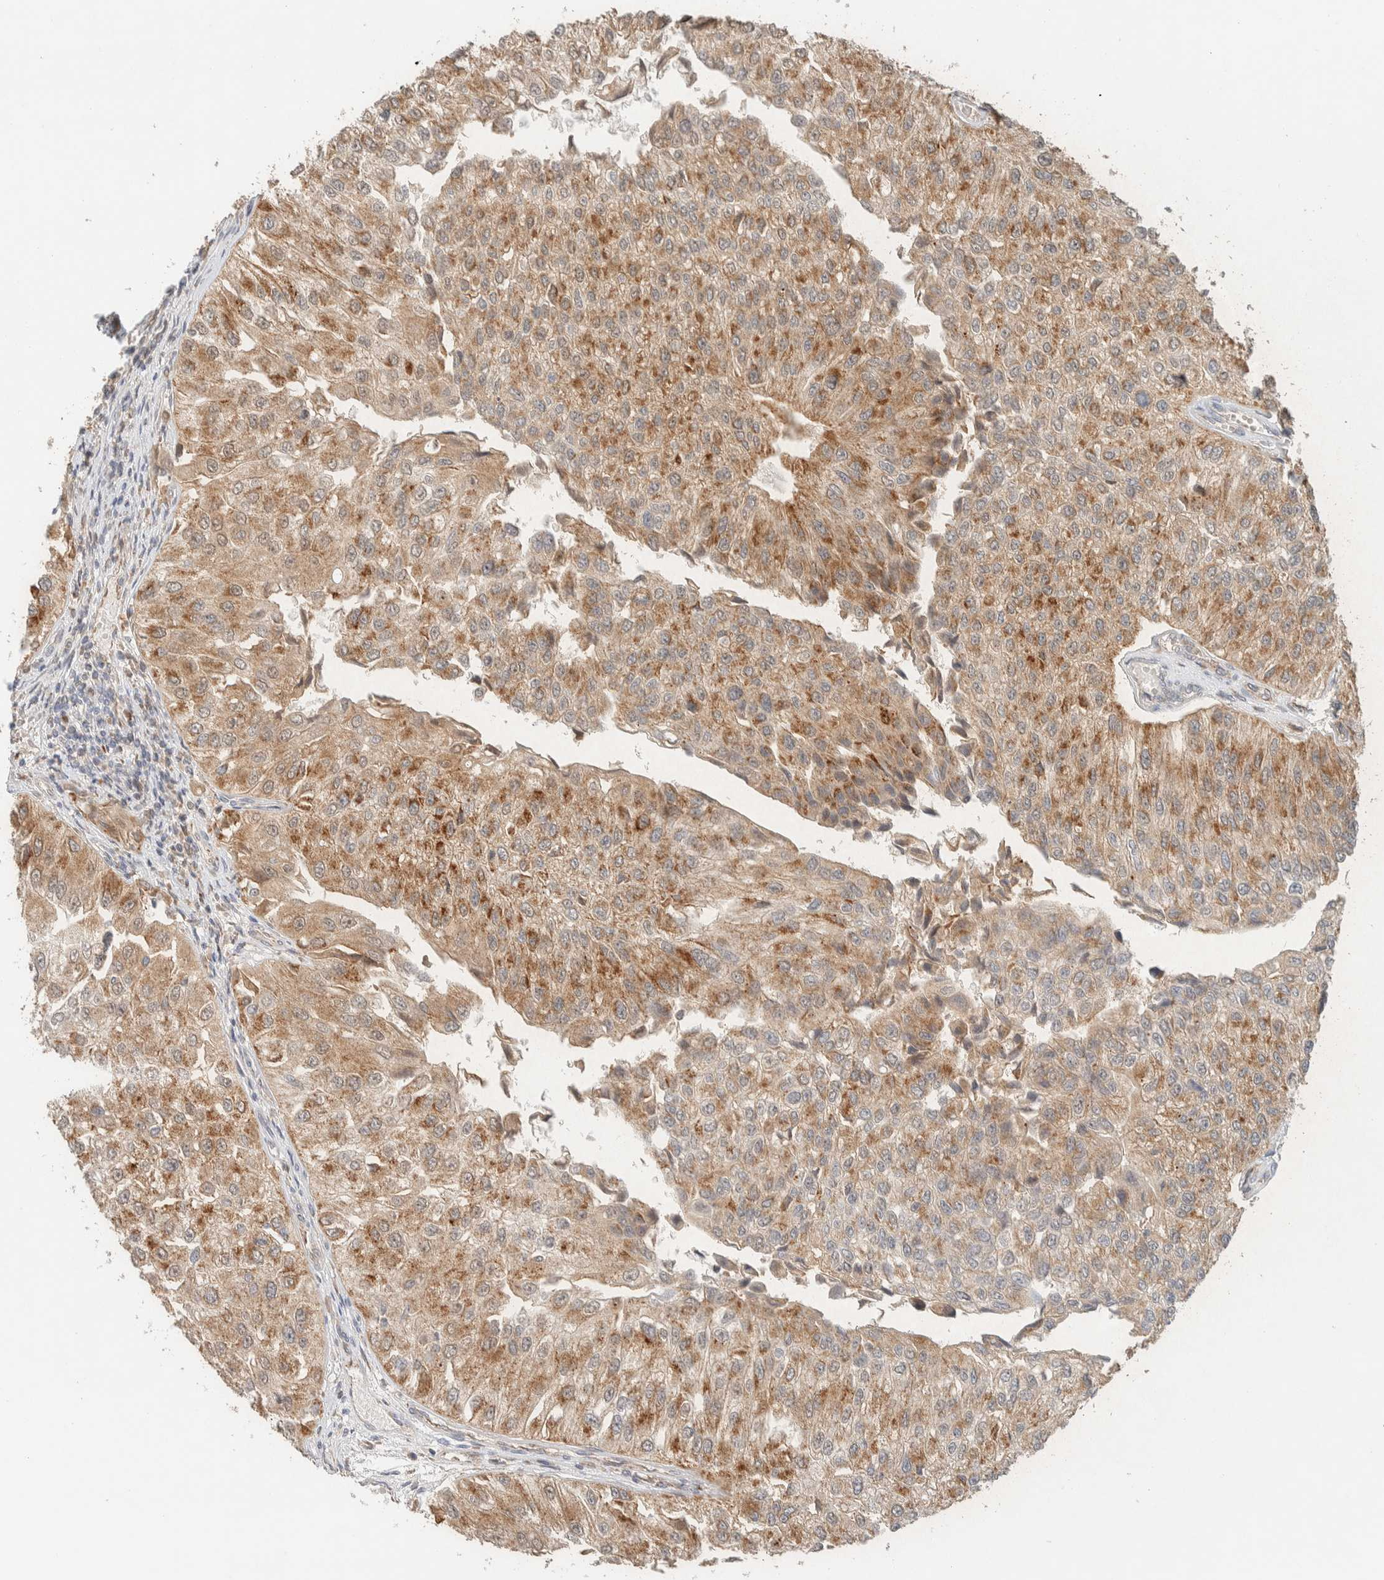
{"staining": {"intensity": "moderate", "quantity": ">75%", "location": "cytoplasmic/membranous"}, "tissue": "urothelial cancer", "cell_type": "Tumor cells", "image_type": "cancer", "snomed": [{"axis": "morphology", "description": "Urothelial carcinoma, High grade"}, {"axis": "topography", "description": "Kidney"}, {"axis": "topography", "description": "Urinary bladder"}], "caption": "Immunohistochemical staining of human high-grade urothelial carcinoma shows medium levels of moderate cytoplasmic/membranous protein positivity in approximately >75% of tumor cells.", "gene": "MRPL41", "patient": {"sex": "male", "age": 77}}